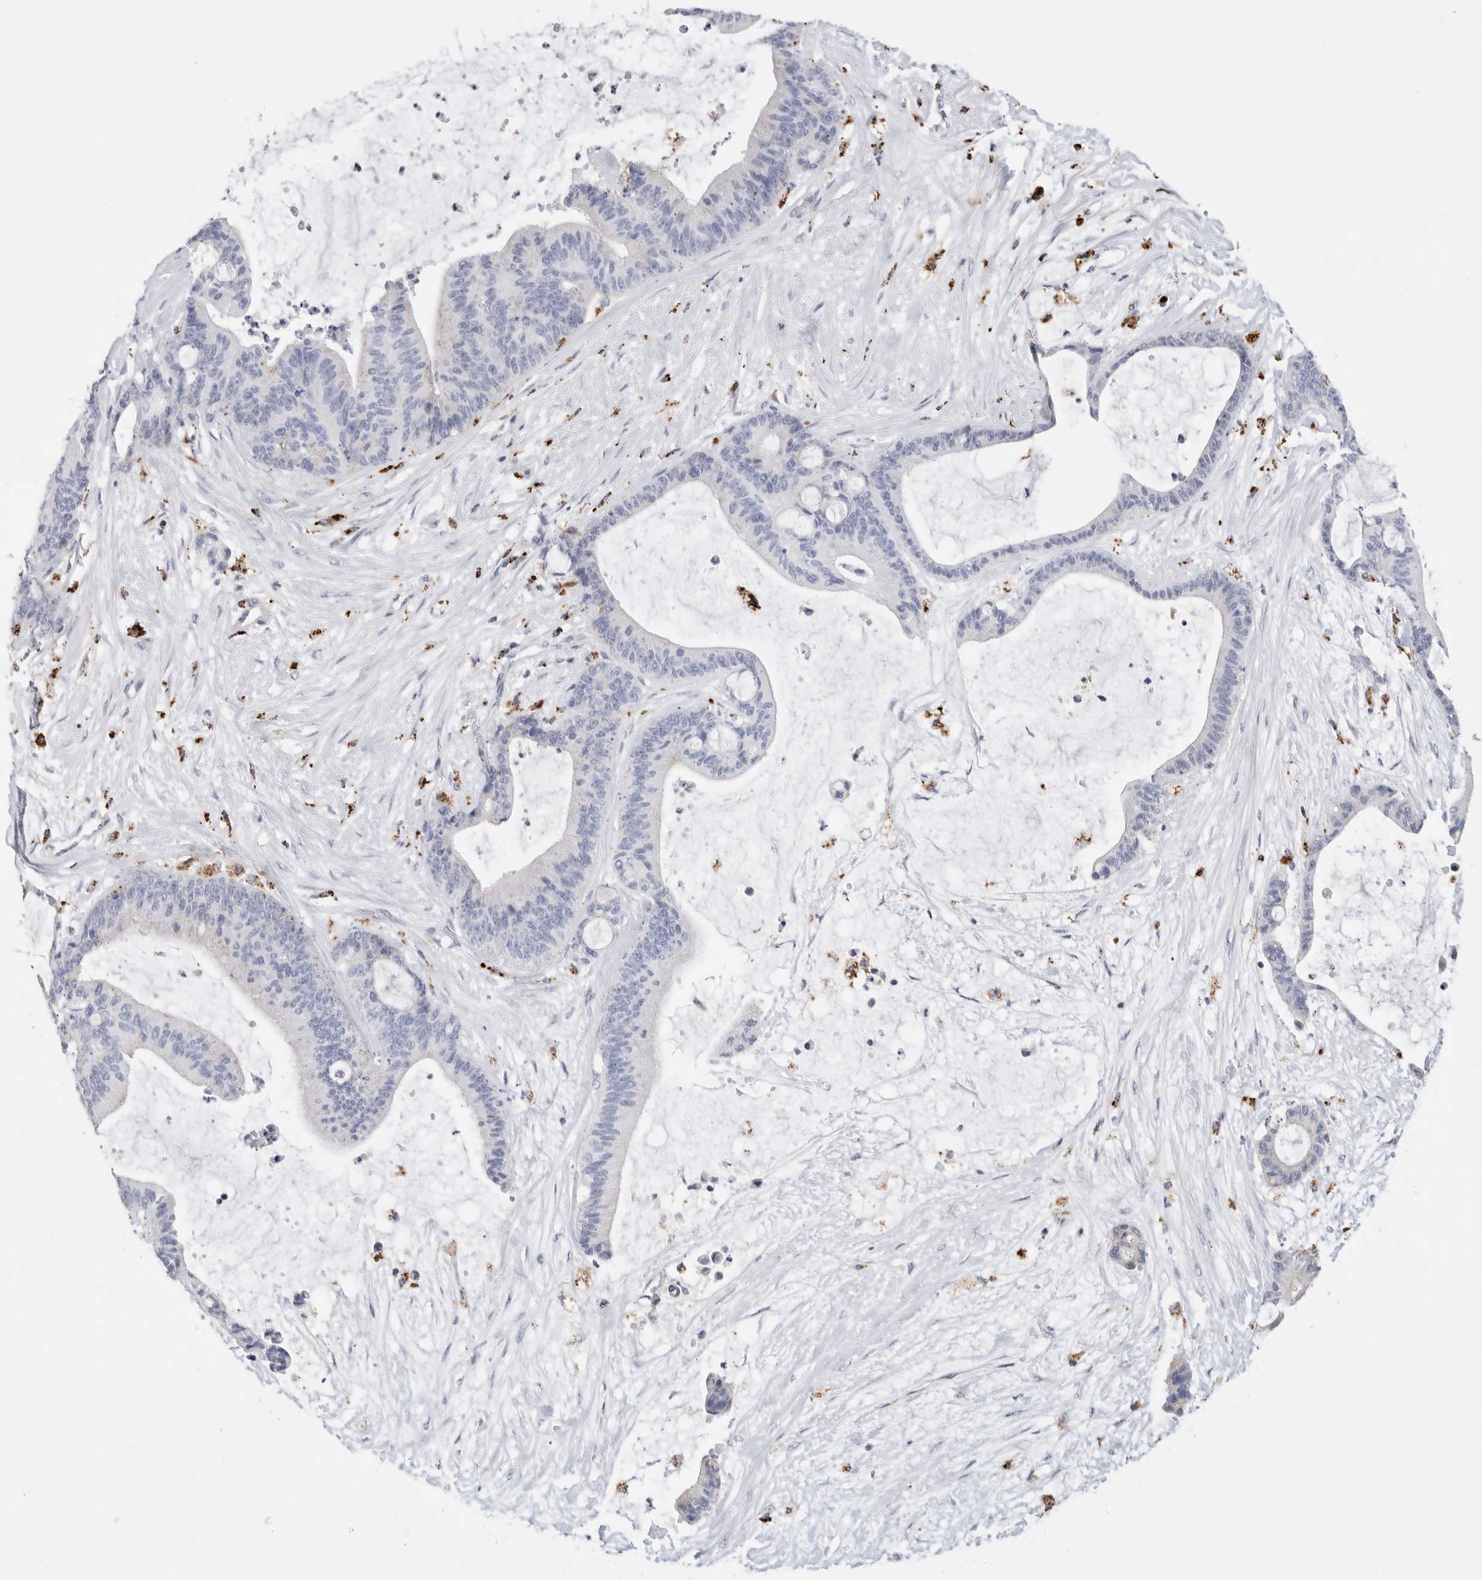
{"staining": {"intensity": "negative", "quantity": "none", "location": "none"}, "tissue": "liver cancer", "cell_type": "Tumor cells", "image_type": "cancer", "snomed": [{"axis": "morphology", "description": "Cholangiocarcinoma"}, {"axis": "topography", "description": "Liver"}], "caption": "DAB immunohistochemical staining of human liver cholangiocarcinoma shows no significant positivity in tumor cells. Brightfield microscopy of immunohistochemistry (IHC) stained with DAB (brown) and hematoxylin (blue), captured at high magnification.", "gene": "GGH", "patient": {"sex": "female", "age": 73}}